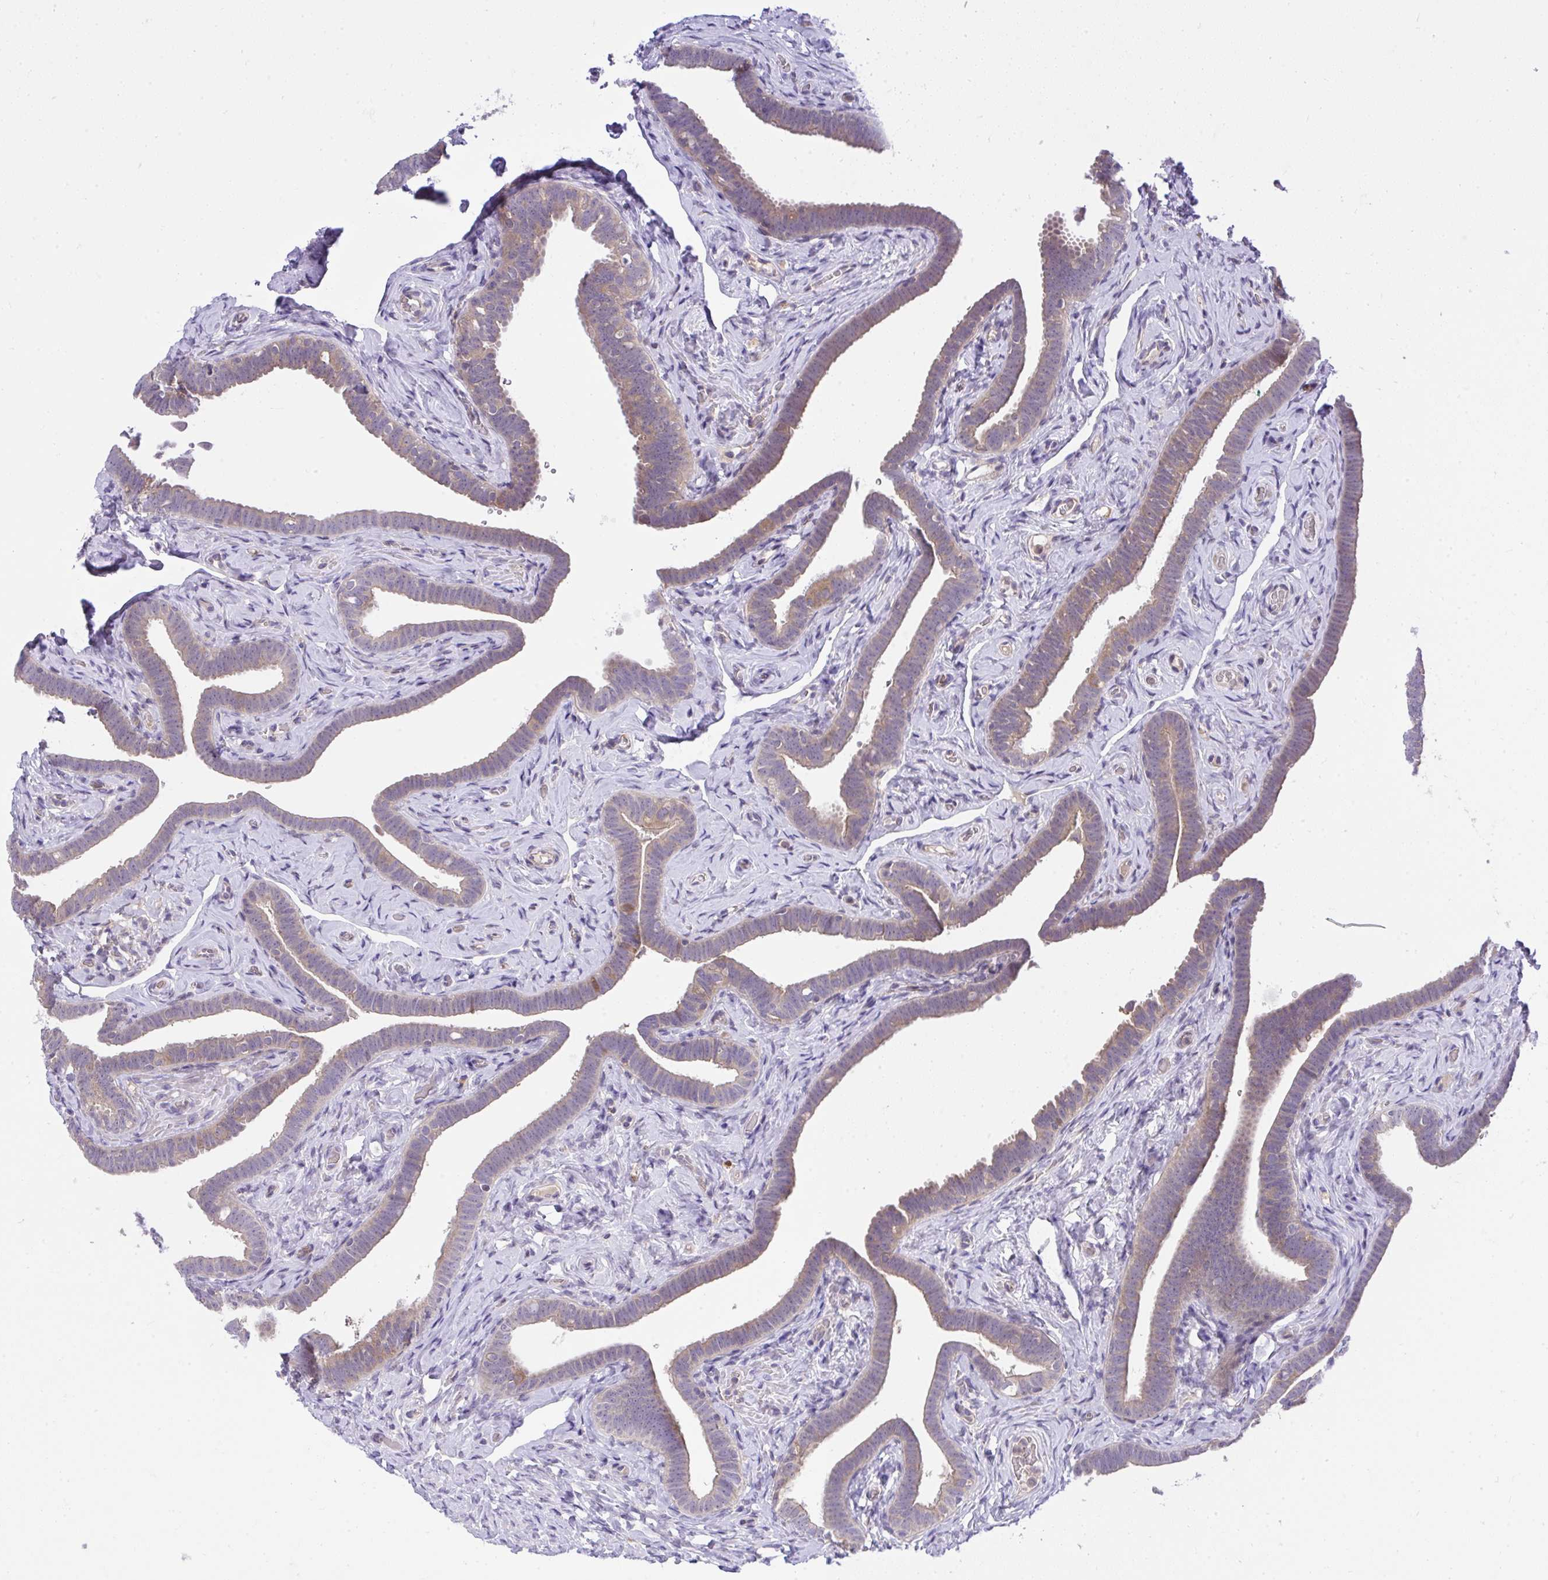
{"staining": {"intensity": "weak", "quantity": "25%-75%", "location": "cytoplasmic/membranous"}, "tissue": "fallopian tube", "cell_type": "Glandular cells", "image_type": "normal", "snomed": [{"axis": "morphology", "description": "Normal tissue, NOS"}, {"axis": "topography", "description": "Fallopian tube"}], "caption": "Fallopian tube stained with a brown dye exhibits weak cytoplasmic/membranous positive expression in approximately 25%-75% of glandular cells.", "gene": "CHIA", "patient": {"sex": "female", "age": 69}}